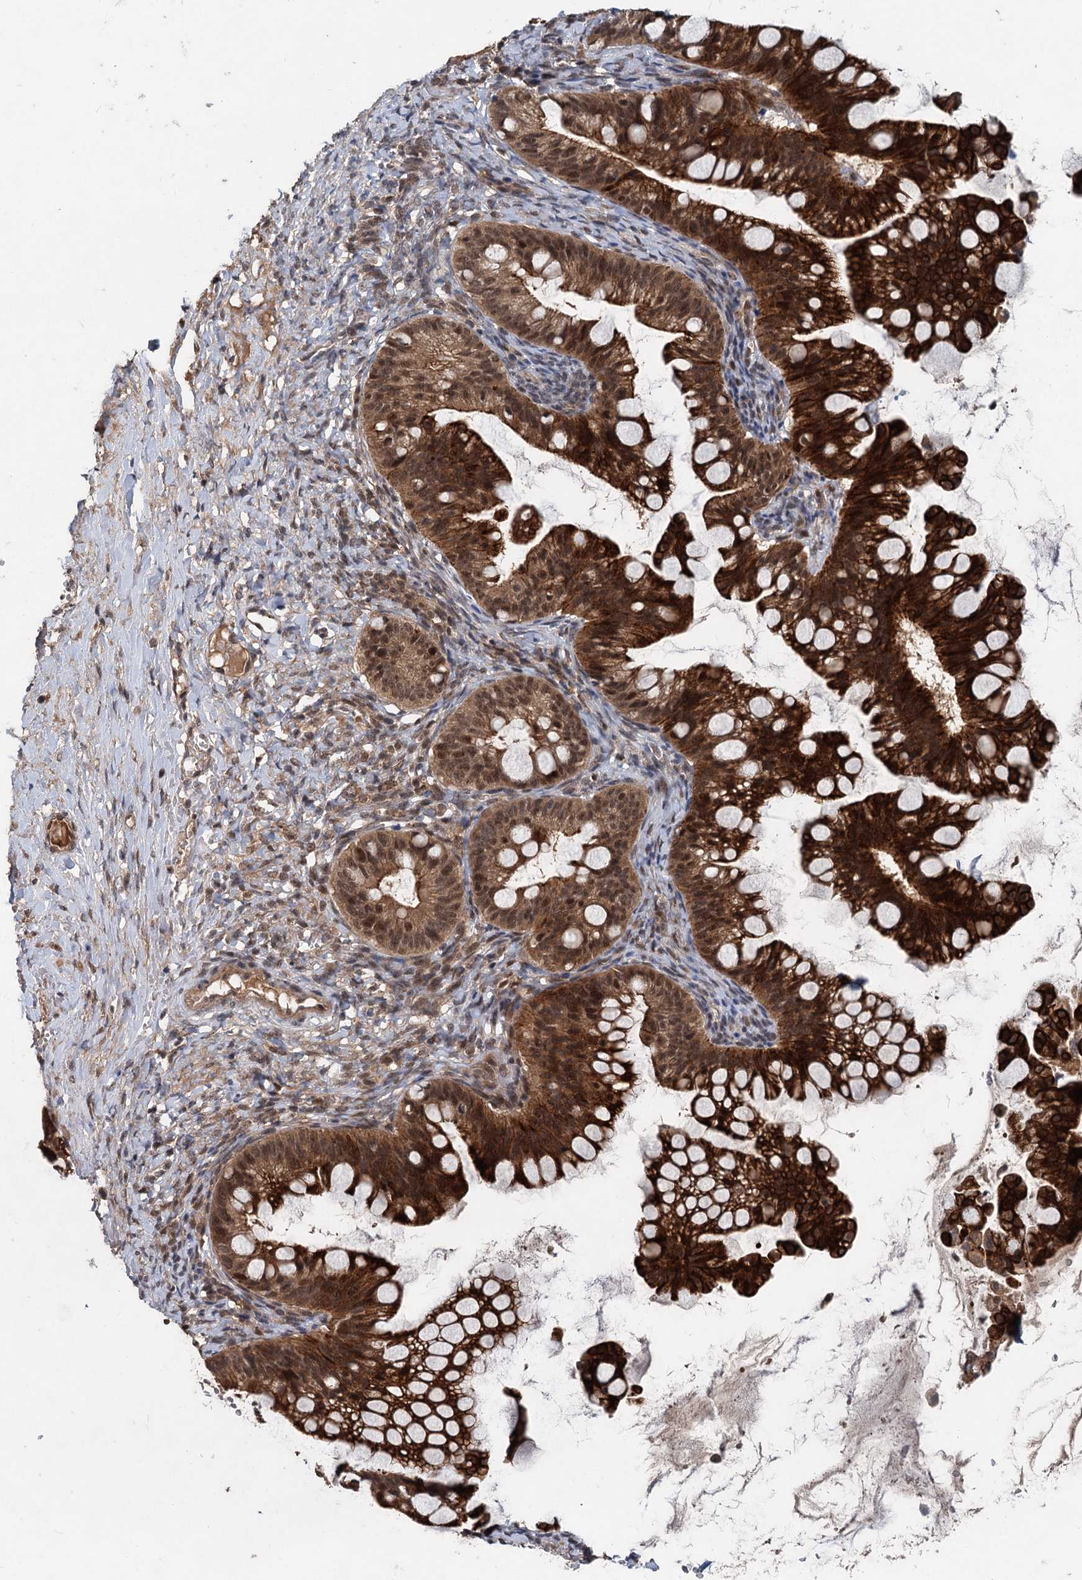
{"staining": {"intensity": "strong", "quantity": ">75%", "location": "cytoplasmic/membranous,nuclear"}, "tissue": "ovarian cancer", "cell_type": "Tumor cells", "image_type": "cancer", "snomed": [{"axis": "morphology", "description": "Cystadenocarcinoma, mucinous, NOS"}, {"axis": "topography", "description": "Ovary"}], "caption": "A photomicrograph of human ovarian cancer stained for a protein exhibits strong cytoplasmic/membranous and nuclear brown staining in tumor cells.", "gene": "RITA1", "patient": {"sex": "female", "age": 73}}